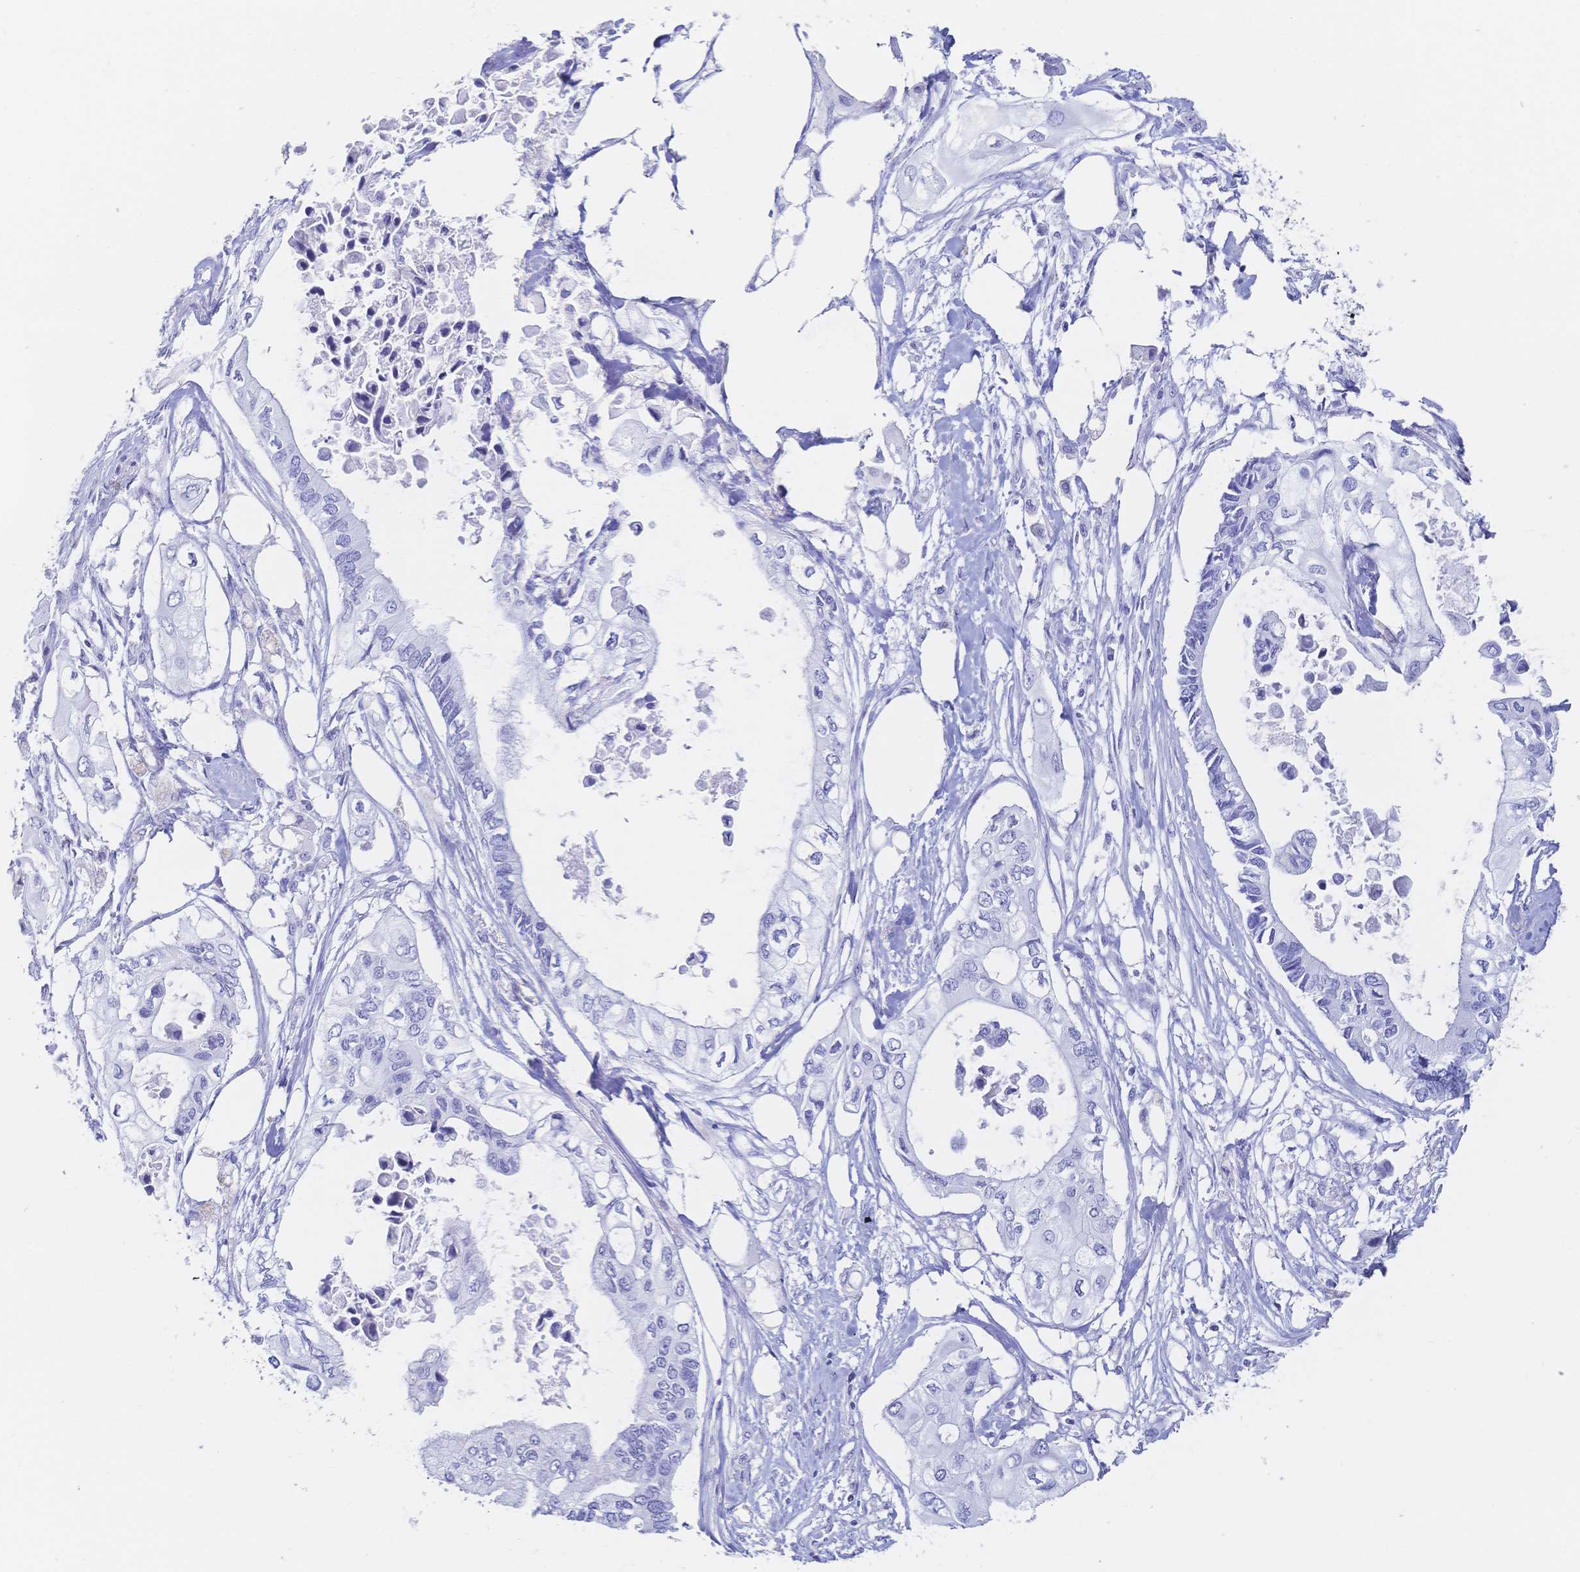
{"staining": {"intensity": "negative", "quantity": "none", "location": "none"}, "tissue": "pancreatic cancer", "cell_type": "Tumor cells", "image_type": "cancer", "snomed": [{"axis": "morphology", "description": "Adenocarcinoma, NOS"}, {"axis": "topography", "description": "Pancreas"}], "caption": "A micrograph of pancreatic adenocarcinoma stained for a protein exhibits no brown staining in tumor cells. (Brightfield microscopy of DAB immunohistochemistry at high magnification).", "gene": "MEP1B", "patient": {"sex": "female", "age": 63}}